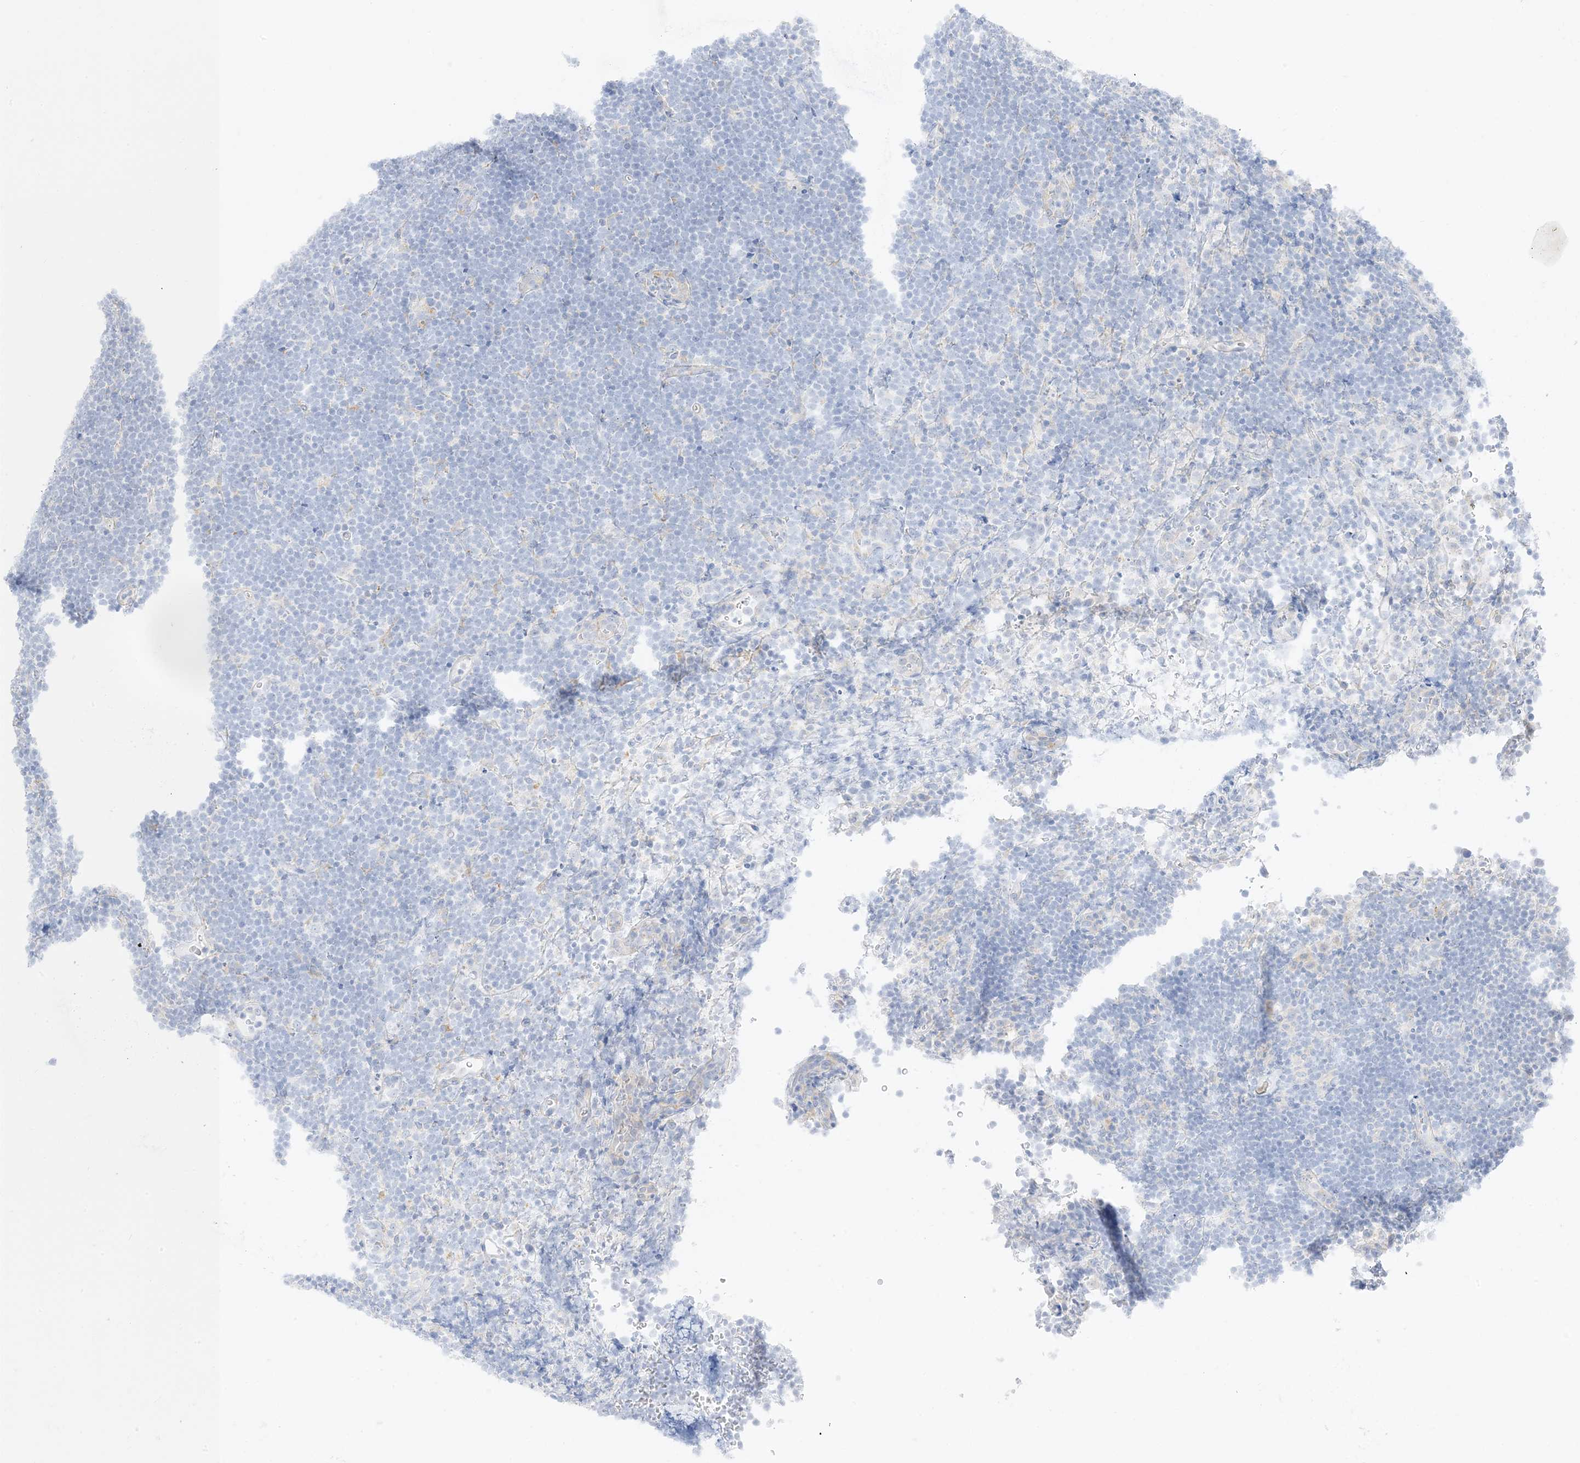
{"staining": {"intensity": "negative", "quantity": "none", "location": "none"}, "tissue": "lymphoma", "cell_type": "Tumor cells", "image_type": "cancer", "snomed": [{"axis": "morphology", "description": "Malignant lymphoma, non-Hodgkin's type, High grade"}, {"axis": "topography", "description": "Lymph node"}], "caption": "A histopathology image of human high-grade malignant lymphoma, non-Hodgkin's type is negative for staining in tumor cells.", "gene": "RAC1", "patient": {"sex": "male", "age": 13}}